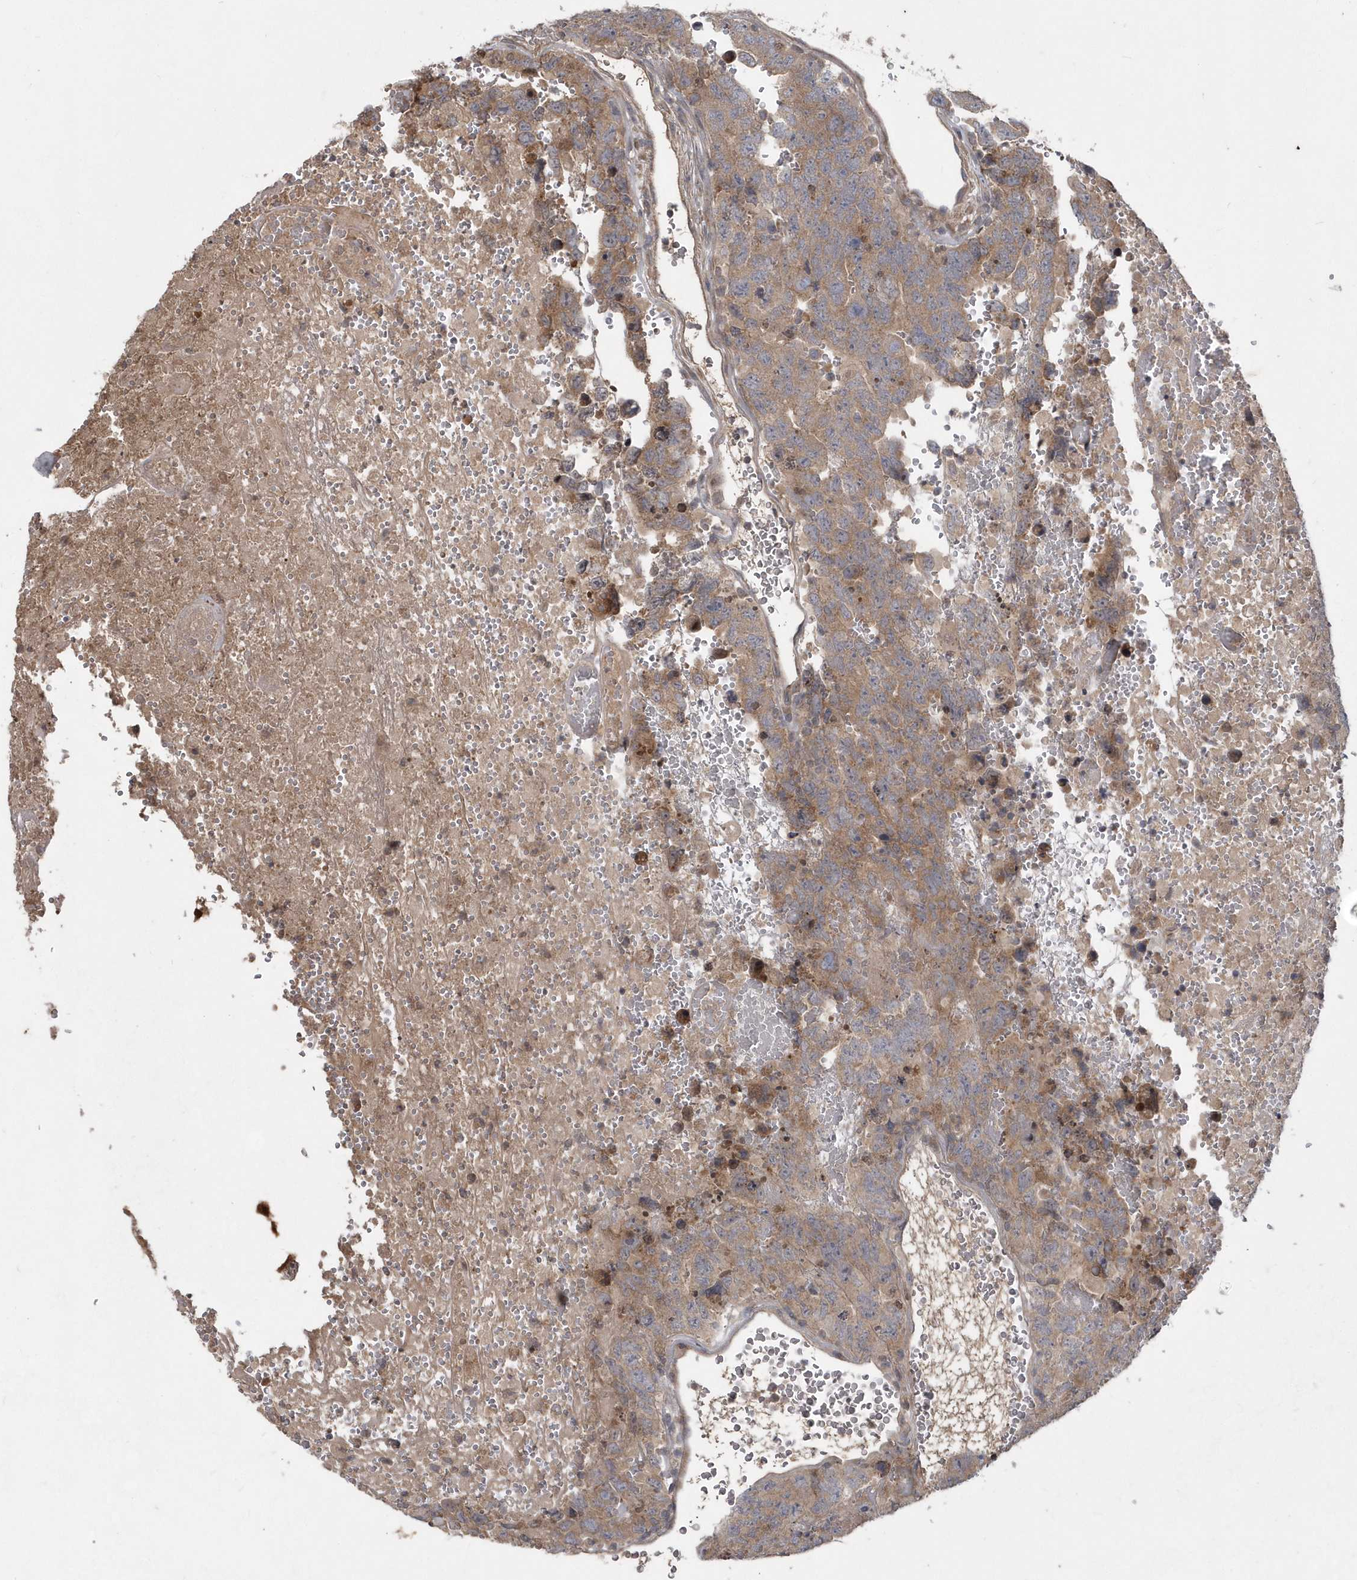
{"staining": {"intensity": "weak", "quantity": ">75%", "location": "cytoplasmic/membranous"}, "tissue": "testis cancer", "cell_type": "Tumor cells", "image_type": "cancer", "snomed": [{"axis": "morphology", "description": "Carcinoma, Embryonal, NOS"}, {"axis": "topography", "description": "Testis"}], "caption": "Immunohistochemistry (IHC) histopathology image of neoplastic tissue: testis cancer stained using immunohistochemistry (IHC) displays low levels of weak protein expression localized specifically in the cytoplasmic/membranous of tumor cells, appearing as a cytoplasmic/membranous brown color.", "gene": "HMGCS1", "patient": {"sex": "male", "age": 45}}